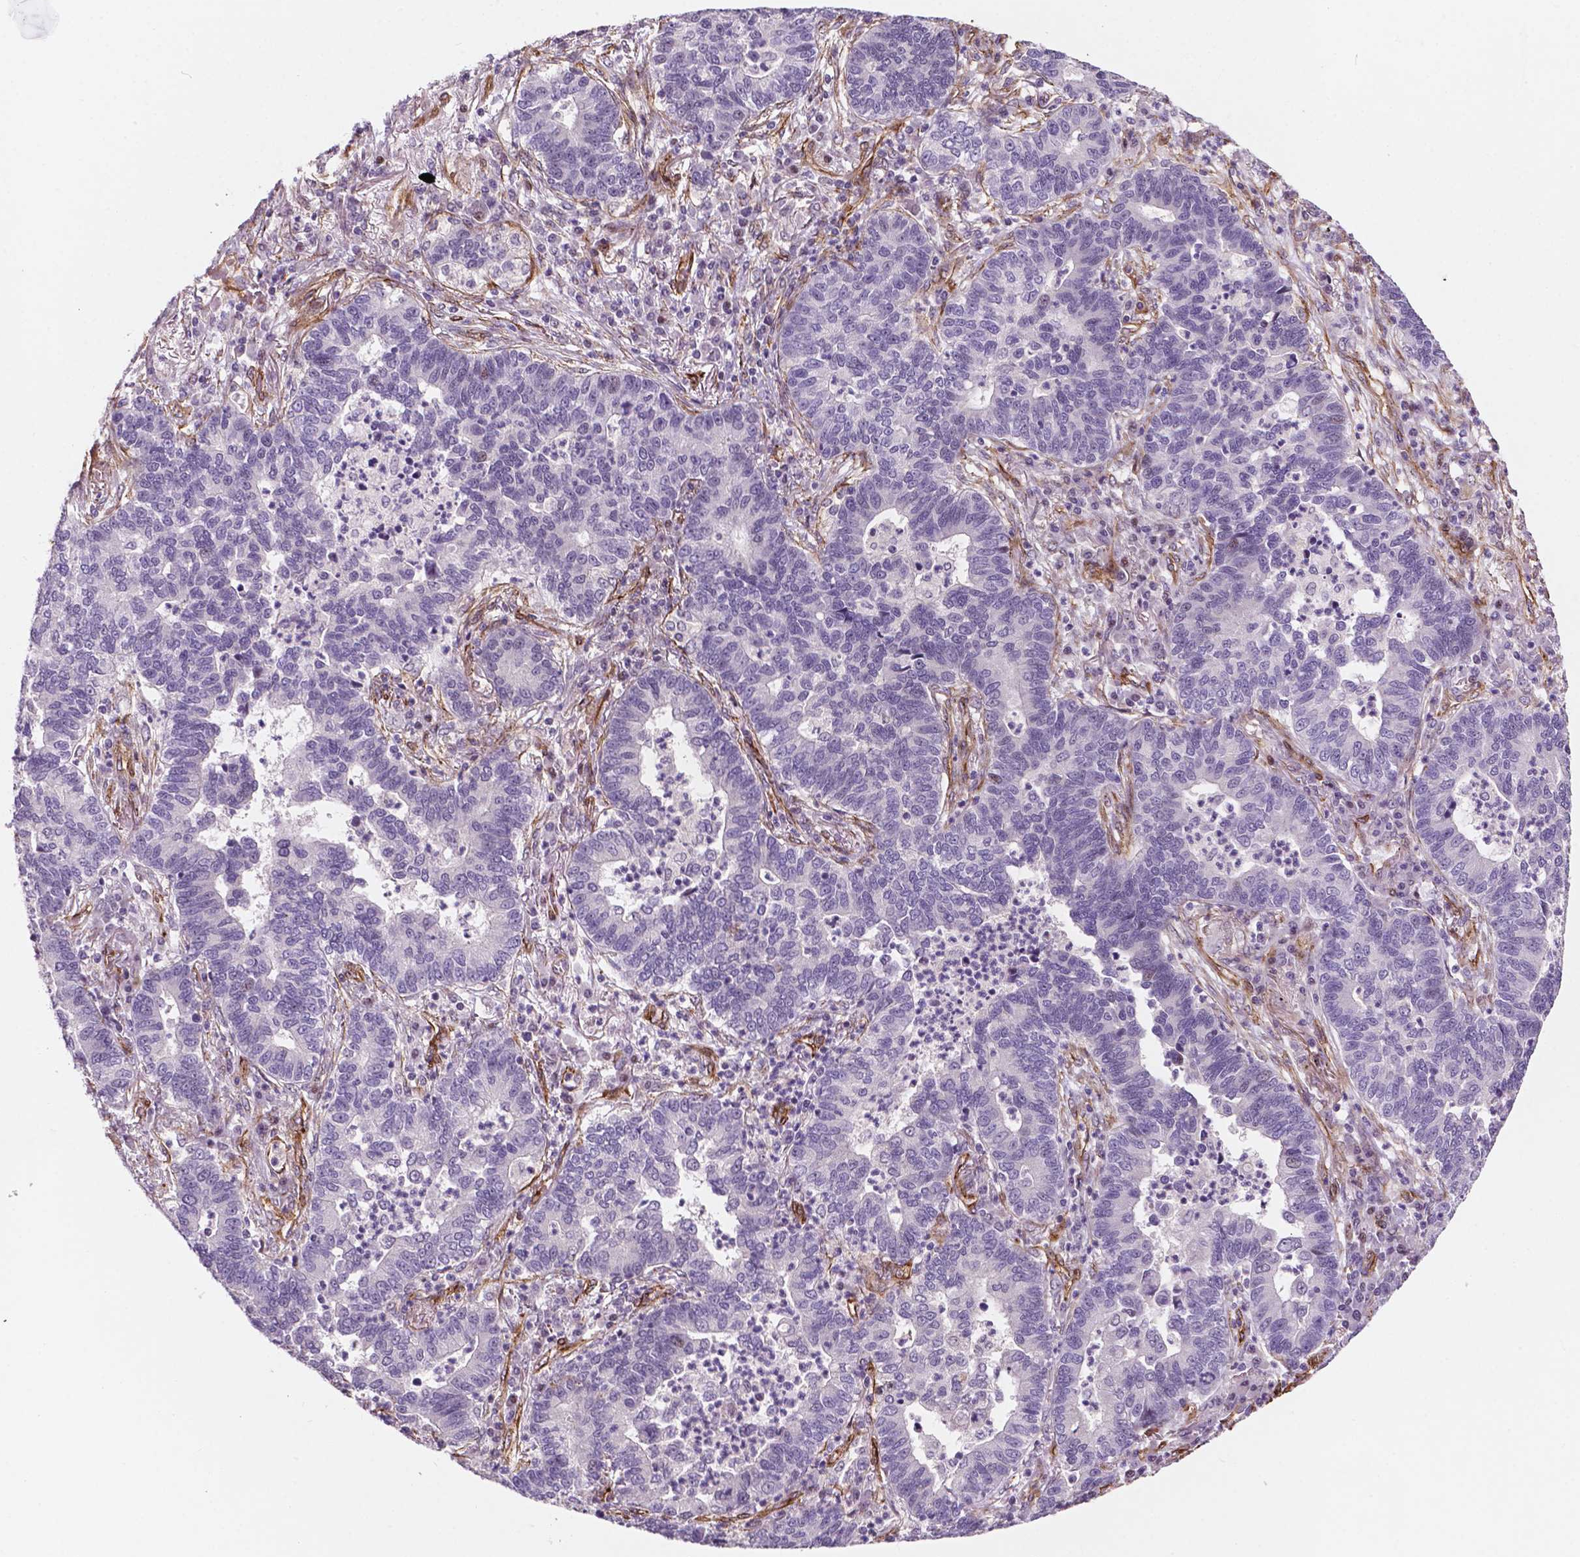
{"staining": {"intensity": "negative", "quantity": "none", "location": "none"}, "tissue": "lung cancer", "cell_type": "Tumor cells", "image_type": "cancer", "snomed": [{"axis": "morphology", "description": "Adenocarcinoma, NOS"}, {"axis": "topography", "description": "Lung"}], "caption": "Adenocarcinoma (lung) was stained to show a protein in brown. There is no significant staining in tumor cells.", "gene": "EGFL8", "patient": {"sex": "female", "age": 57}}